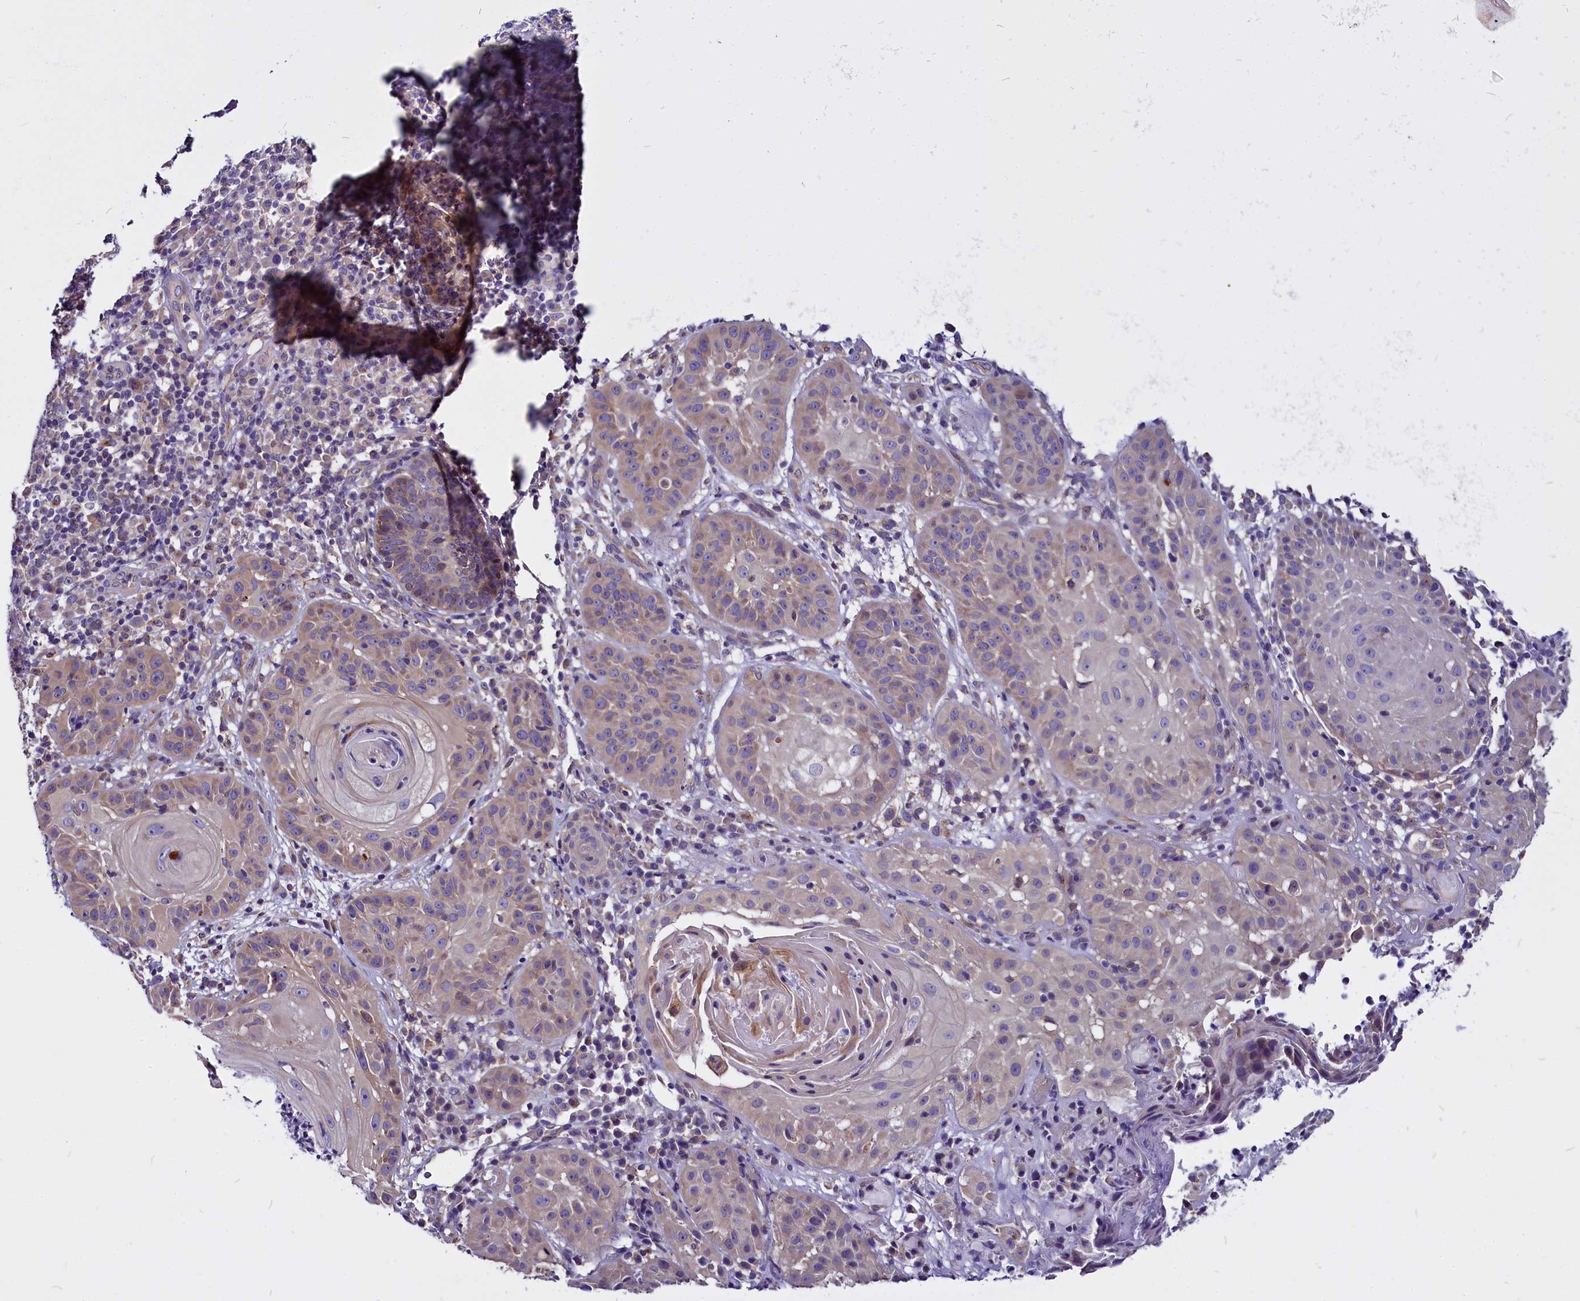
{"staining": {"intensity": "weak", "quantity": "<25%", "location": "cytoplasmic/membranous"}, "tissue": "skin cancer", "cell_type": "Tumor cells", "image_type": "cancer", "snomed": [{"axis": "morphology", "description": "Normal tissue, NOS"}, {"axis": "morphology", "description": "Basal cell carcinoma"}, {"axis": "topography", "description": "Skin"}], "caption": "Immunohistochemistry (IHC) photomicrograph of neoplastic tissue: skin basal cell carcinoma stained with DAB reveals no significant protein expression in tumor cells. (DAB (3,3'-diaminobenzidine) IHC with hematoxylin counter stain).", "gene": "CEP170", "patient": {"sex": "male", "age": 93}}